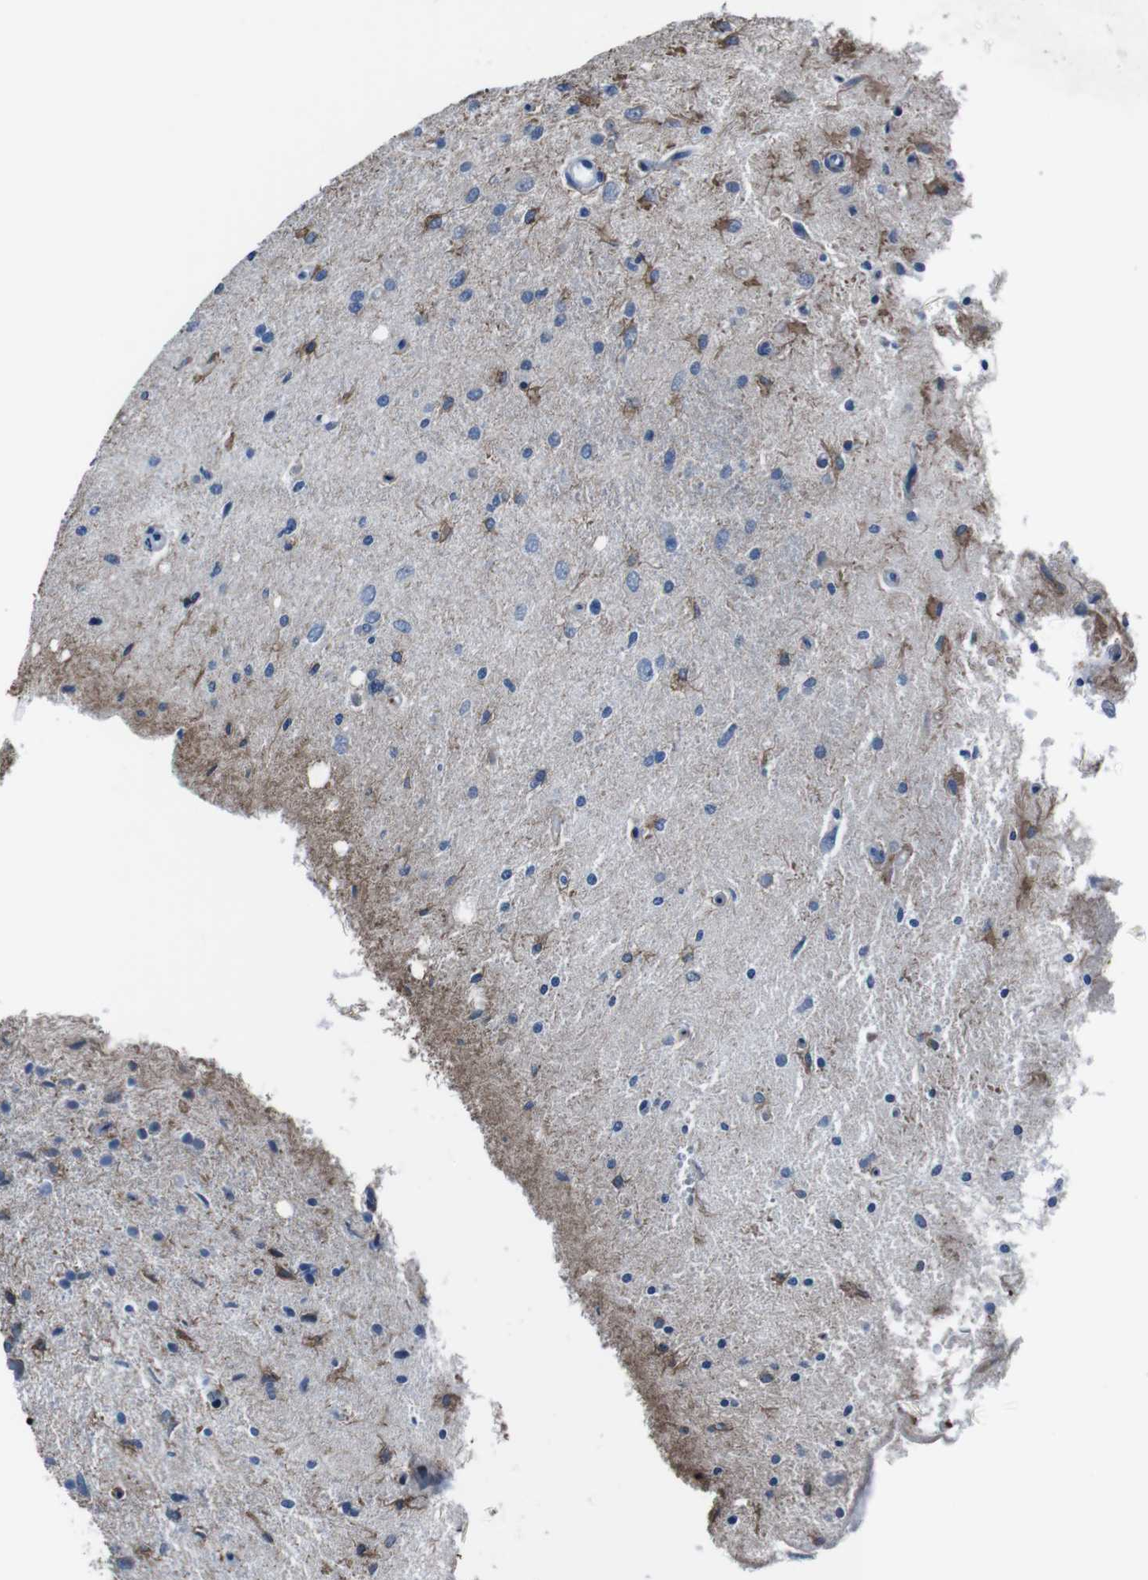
{"staining": {"intensity": "moderate", "quantity": "<25%", "location": "cytoplasmic/membranous"}, "tissue": "glioma", "cell_type": "Tumor cells", "image_type": "cancer", "snomed": [{"axis": "morphology", "description": "Glioma, malignant, Low grade"}, {"axis": "topography", "description": "Brain"}], "caption": "Protein expression by immunohistochemistry (IHC) reveals moderate cytoplasmic/membranous positivity in approximately <25% of tumor cells in malignant glioma (low-grade).", "gene": "CDH22", "patient": {"sex": "male", "age": 77}}